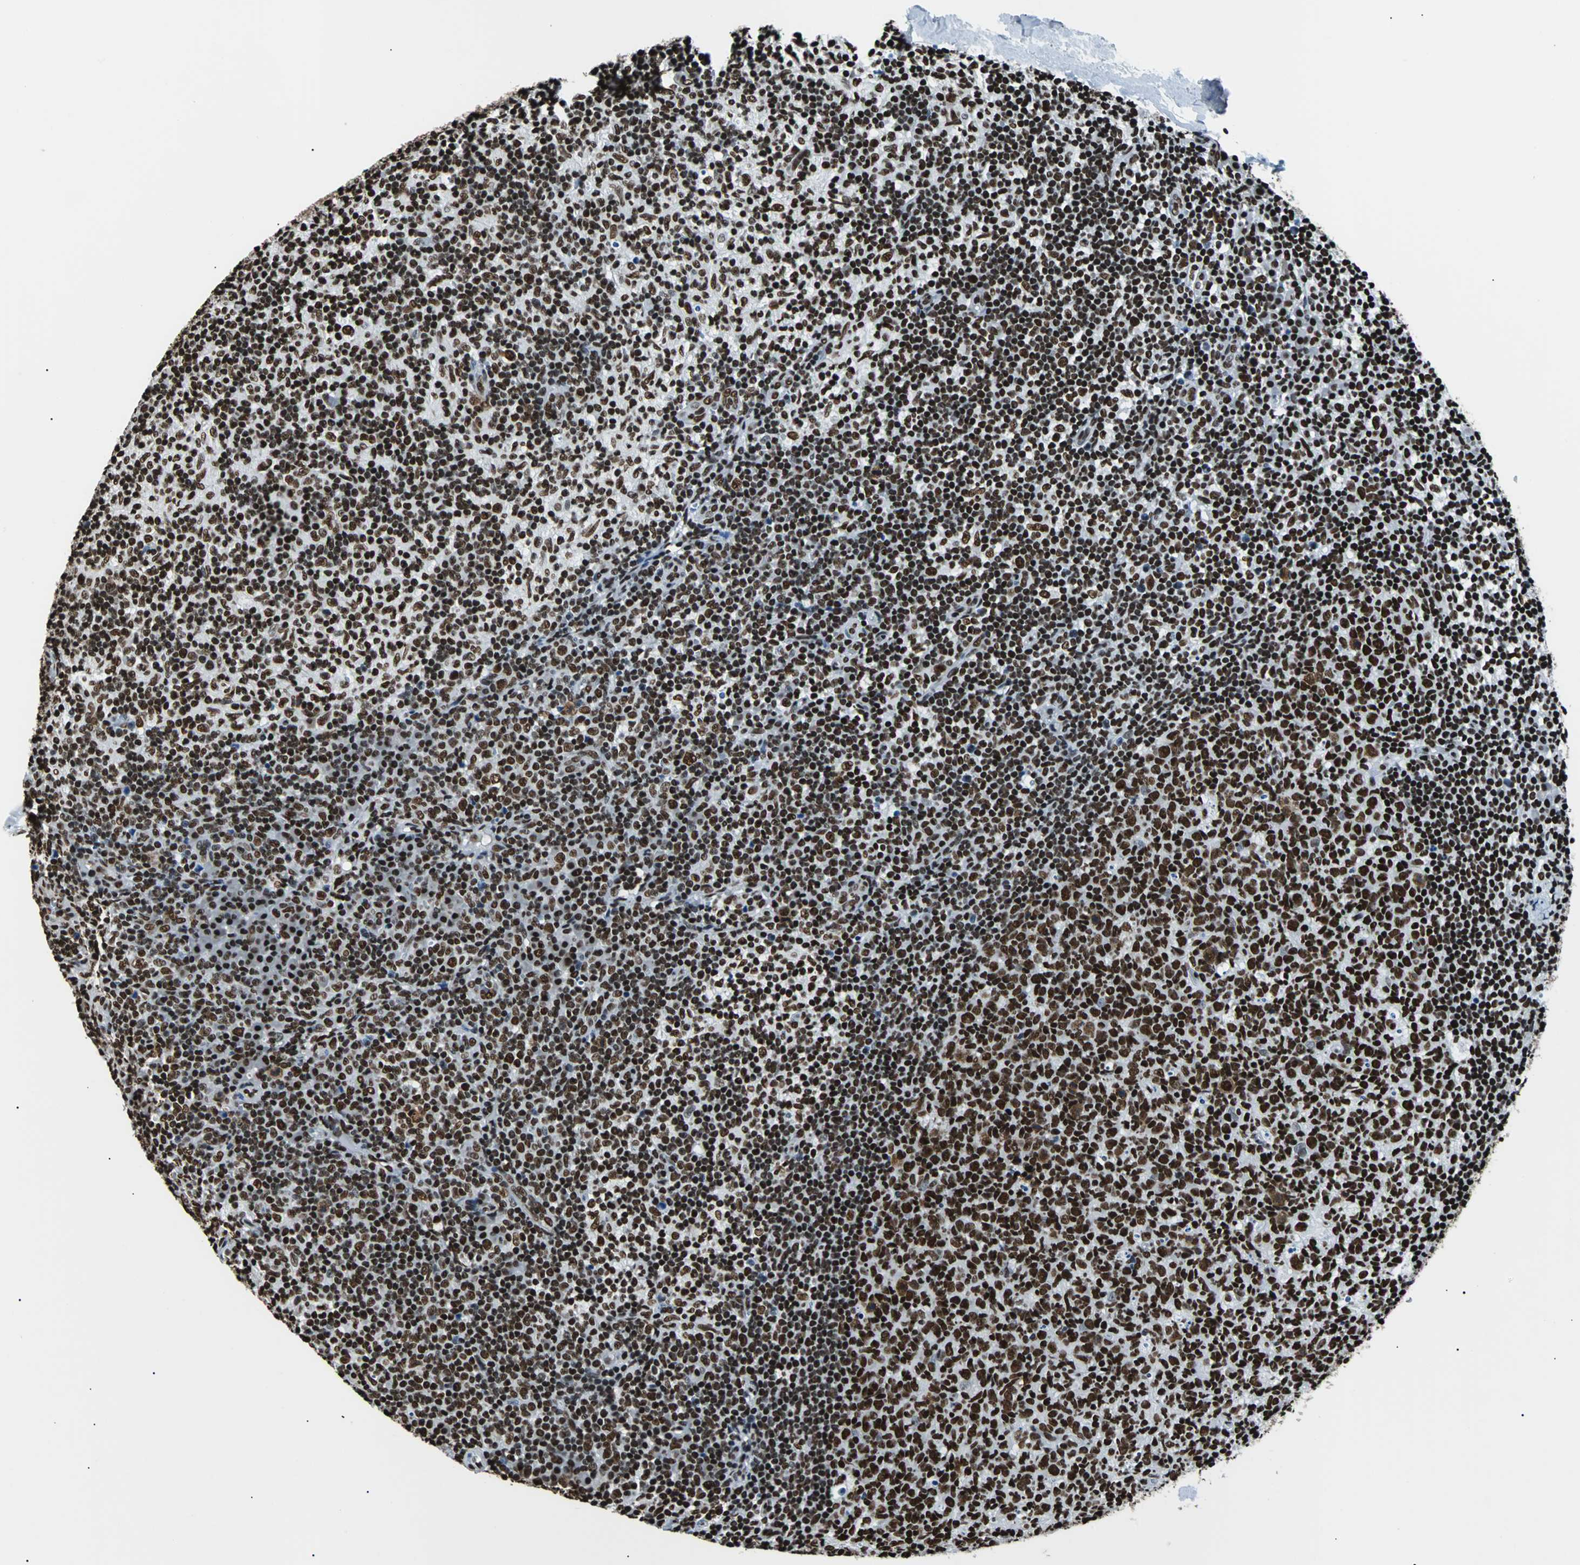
{"staining": {"intensity": "strong", "quantity": ">75%", "location": "cytoplasmic/membranous,nuclear"}, "tissue": "lymph node", "cell_type": "Germinal center cells", "image_type": "normal", "snomed": [{"axis": "morphology", "description": "Normal tissue, NOS"}, {"axis": "morphology", "description": "Inflammation, NOS"}, {"axis": "topography", "description": "Lymph node"}], "caption": "Protein expression analysis of unremarkable lymph node exhibits strong cytoplasmic/membranous,nuclear staining in approximately >75% of germinal center cells. (Stains: DAB (3,3'-diaminobenzidine) in brown, nuclei in blue, Microscopy: brightfield microscopy at high magnification).", "gene": "FUBP1", "patient": {"sex": "male", "age": 55}}